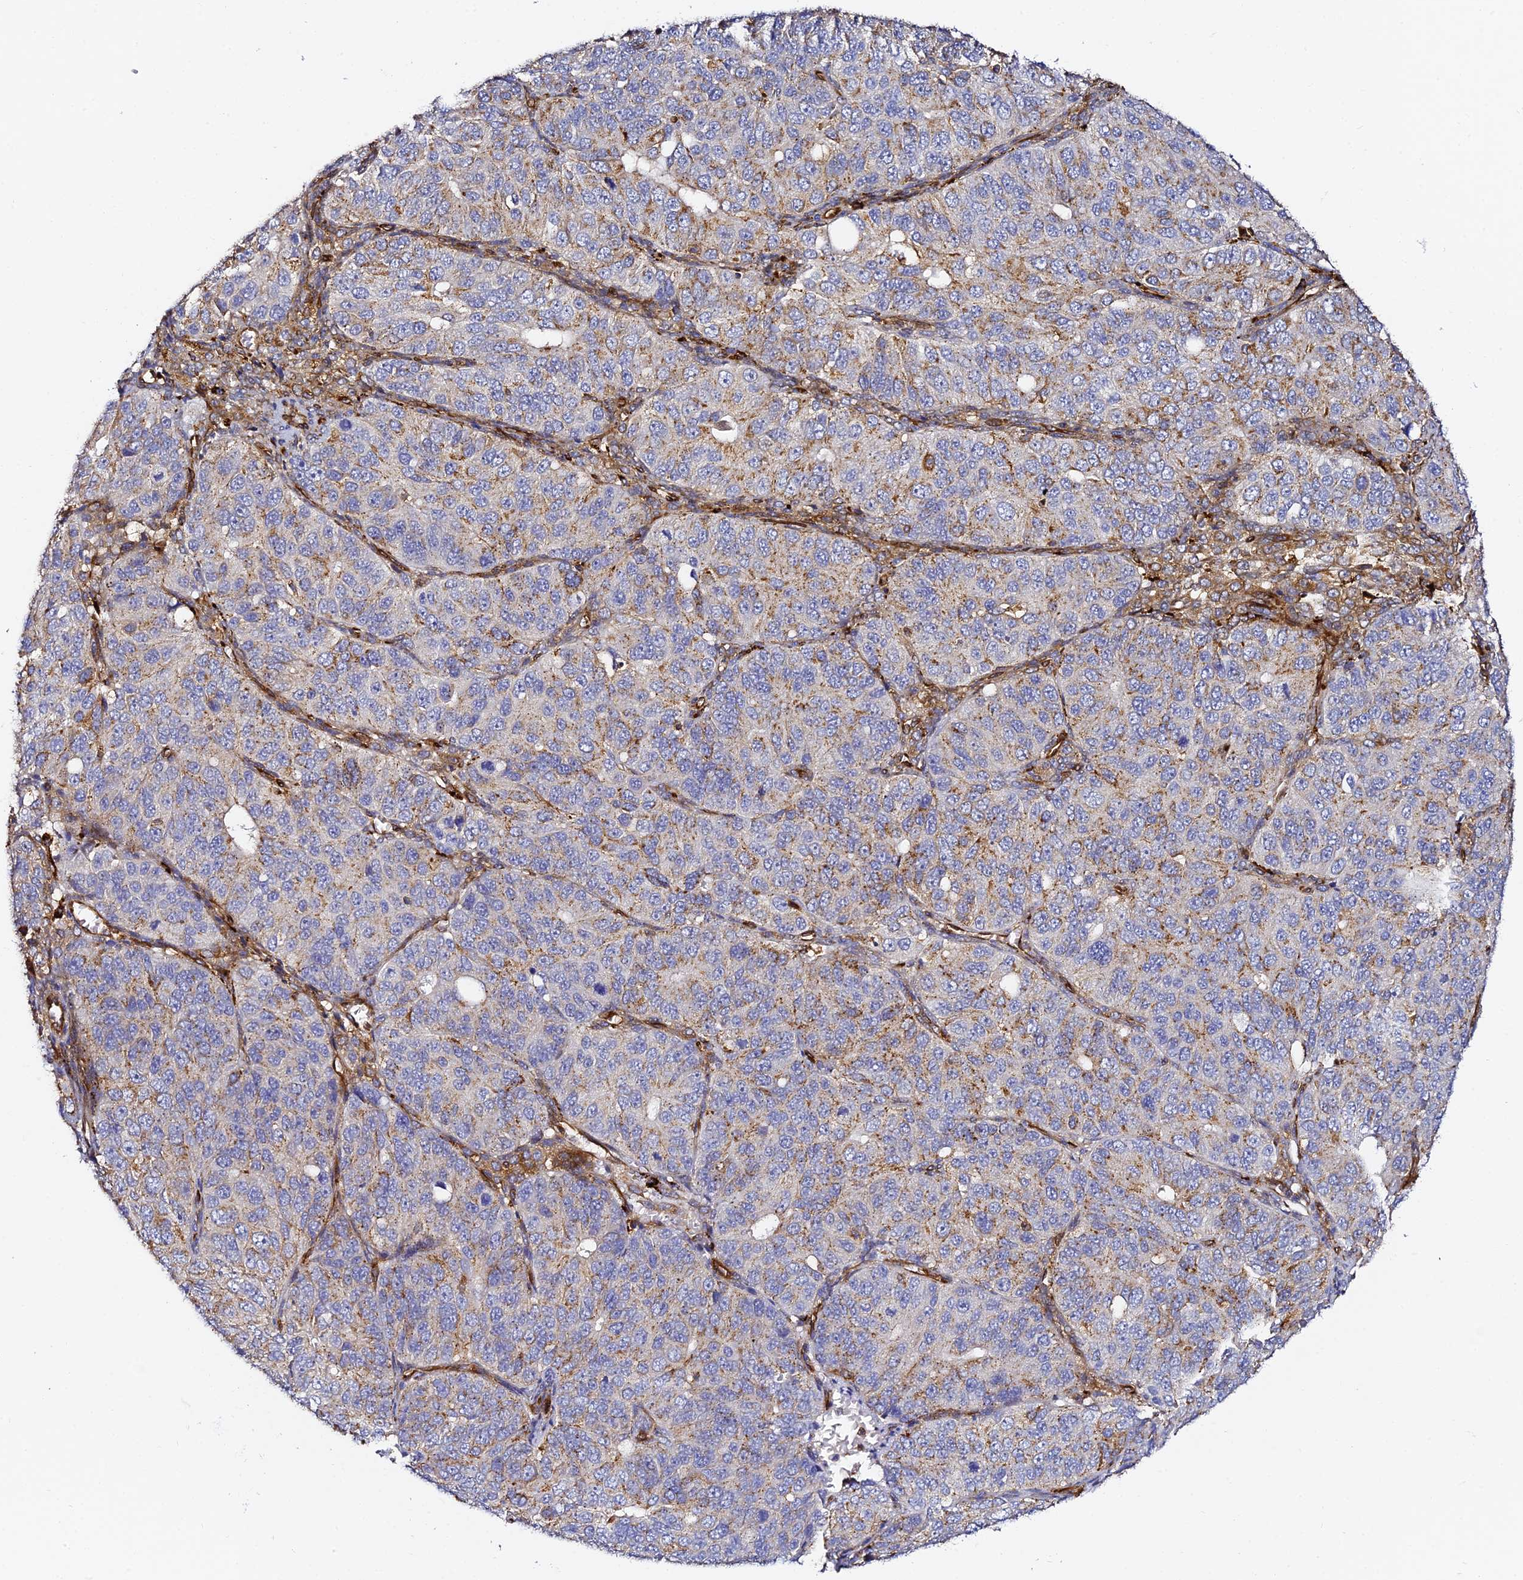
{"staining": {"intensity": "moderate", "quantity": "25%-75%", "location": "cytoplasmic/membranous"}, "tissue": "ovarian cancer", "cell_type": "Tumor cells", "image_type": "cancer", "snomed": [{"axis": "morphology", "description": "Carcinoma, endometroid"}, {"axis": "topography", "description": "Ovary"}], "caption": "Brown immunohistochemical staining in human ovarian cancer (endometroid carcinoma) exhibits moderate cytoplasmic/membranous expression in approximately 25%-75% of tumor cells. The staining was performed using DAB to visualize the protein expression in brown, while the nuclei were stained in blue with hematoxylin (Magnification: 20x).", "gene": "TRPV2", "patient": {"sex": "female", "age": 51}}